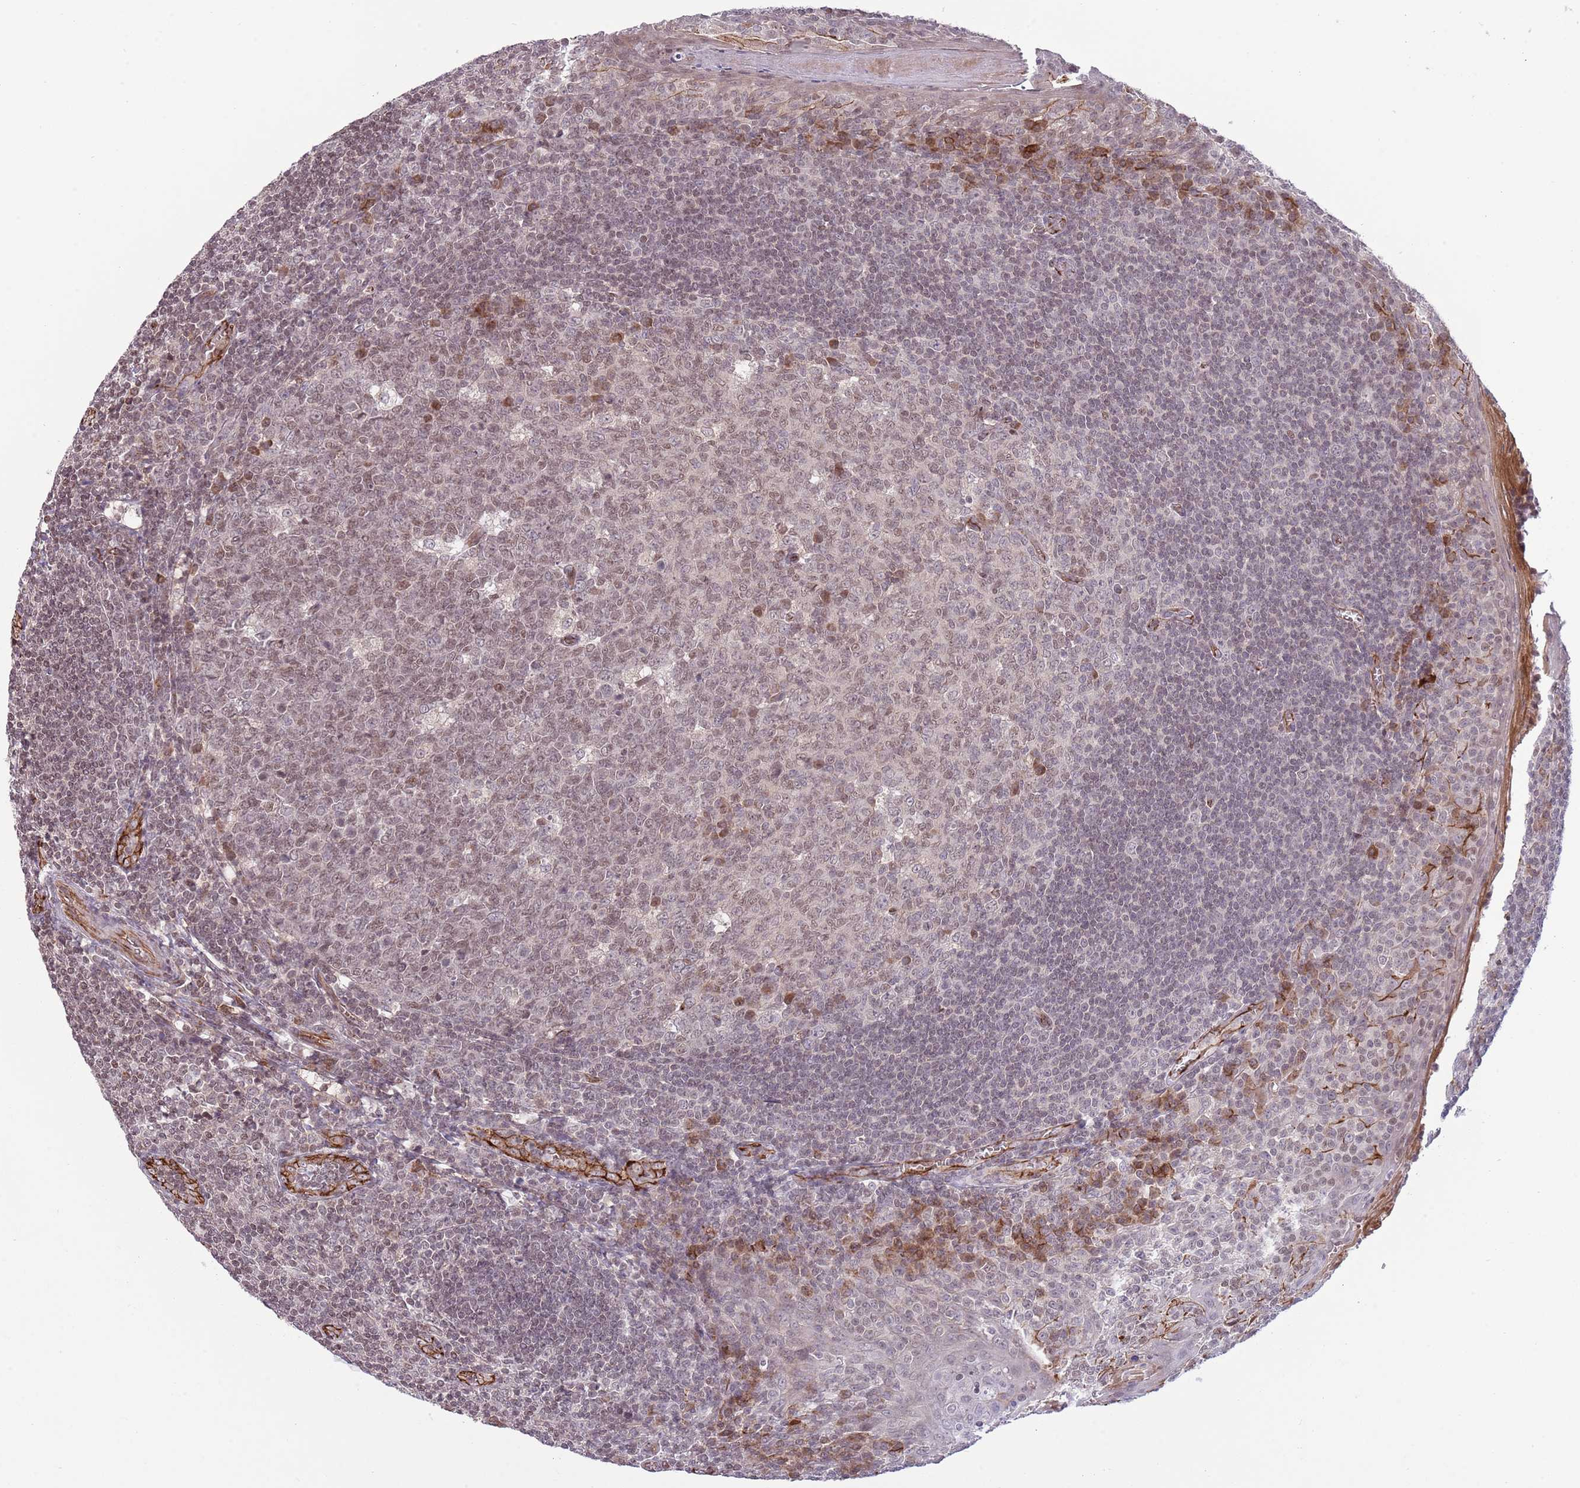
{"staining": {"intensity": "weak", "quantity": "25%-75%", "location": "nuclear"}, "tissue": "tonsil", "cell_type": "Germinal center cells", "image_type": "normal", "snomed": [{"axis": "morphology", "description": "Normal tissue, NOS"}, {"axis": "topography", "description": "Tonsil"}], "caption": "Immunohistochemical staining of benign tonsil exhibits 25%-75% levels of weak nuclear protein positivity in approximately 25%-75% of germinal center cells.", "gene": "DPP10", "patient": {"sex": "male", "age": 27}}